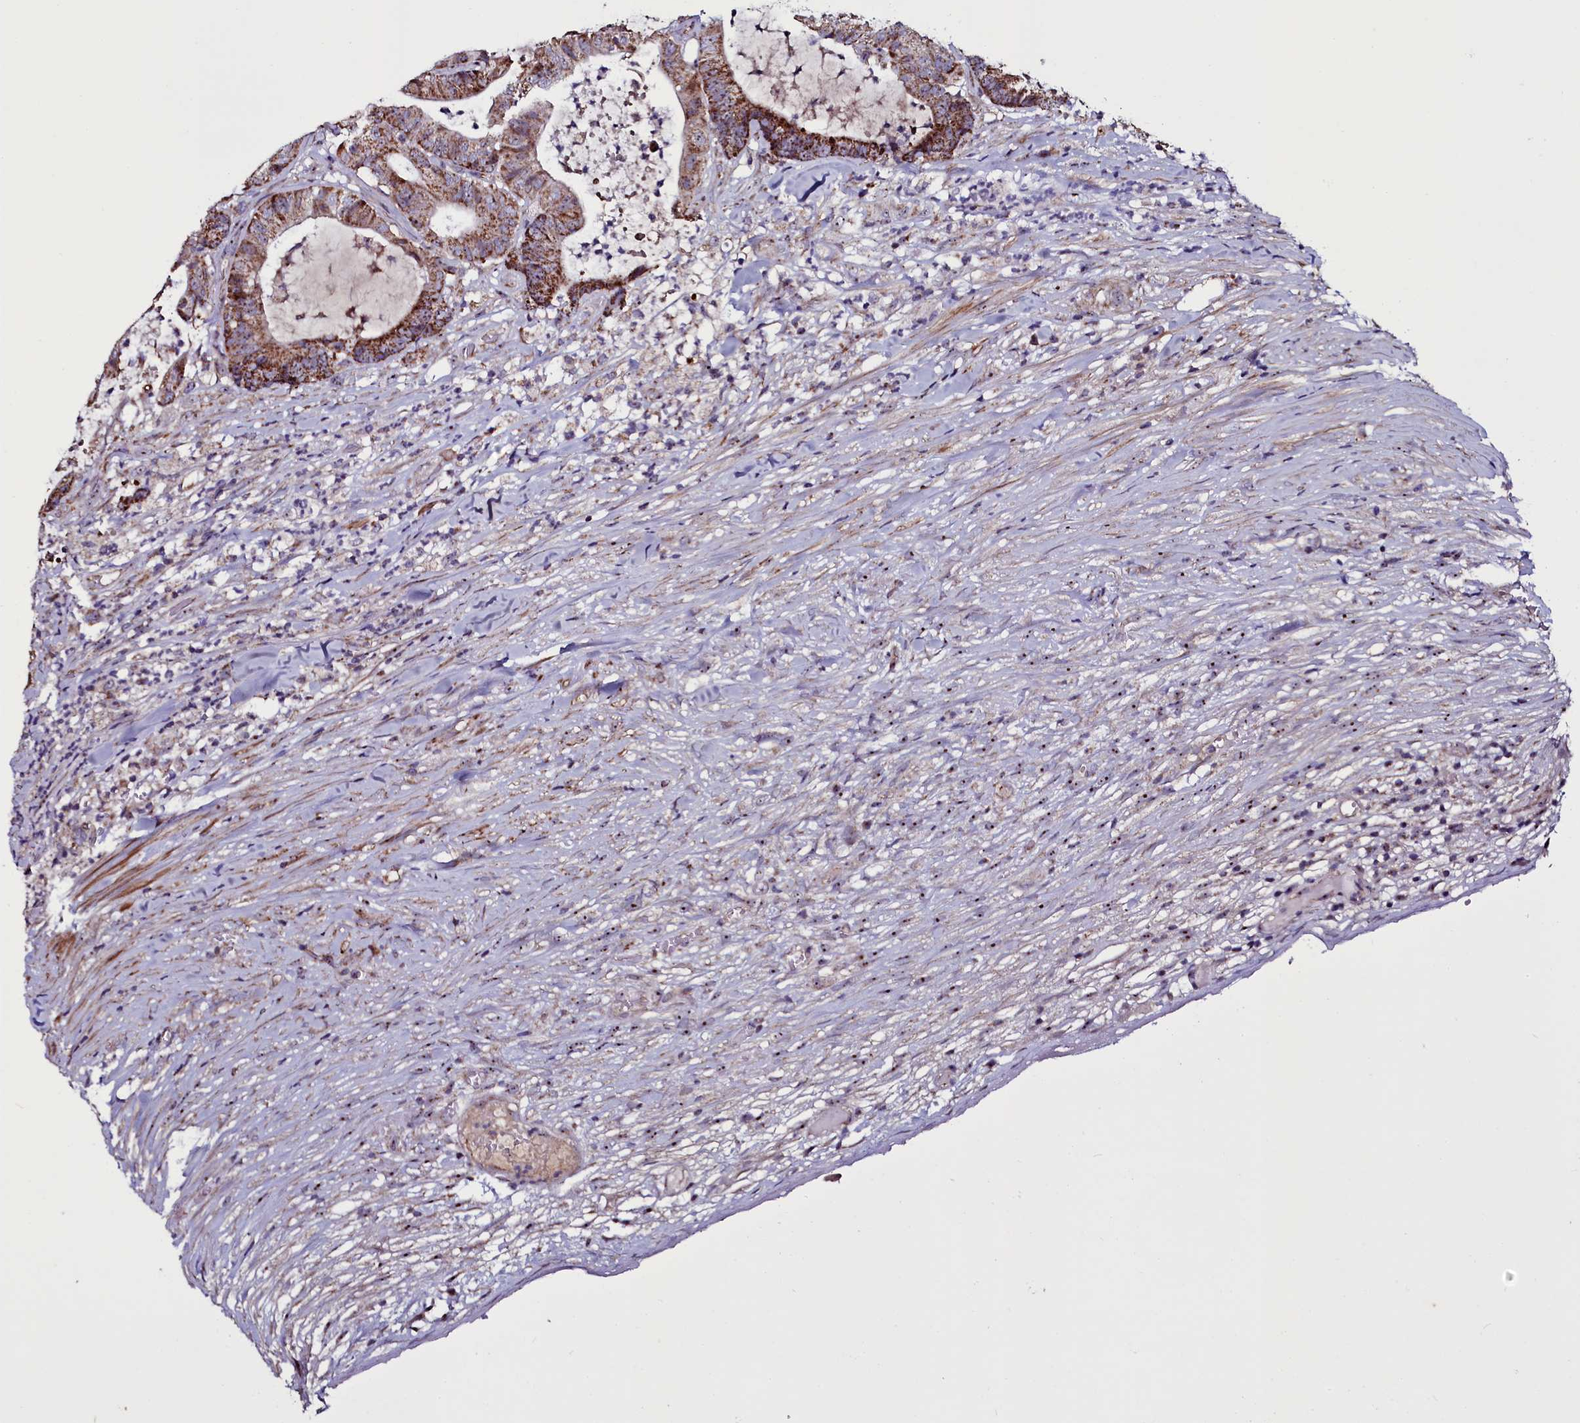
{"staining": {"intensity": "strong", "quantity": ">75%", "location": "cytoplasmic/membranous"}, "tissue": "colorectal cancer", "cell_type": "Tumor cells", "image_type": "cancer", "snomed": [{"axis": "morphology", "description": "Adenocarcinoma, NOS"}, {"axis": "topography", "description": "Colon"}], "caption": "Brown immunohistochemical staining in colorectal adenocarcinoma reveals strong cytoplasmic/membranous positivity in approximately >75% of tumor cells.", "gene": "NAA80", "patient": {"sex": "female", "age": 84}}